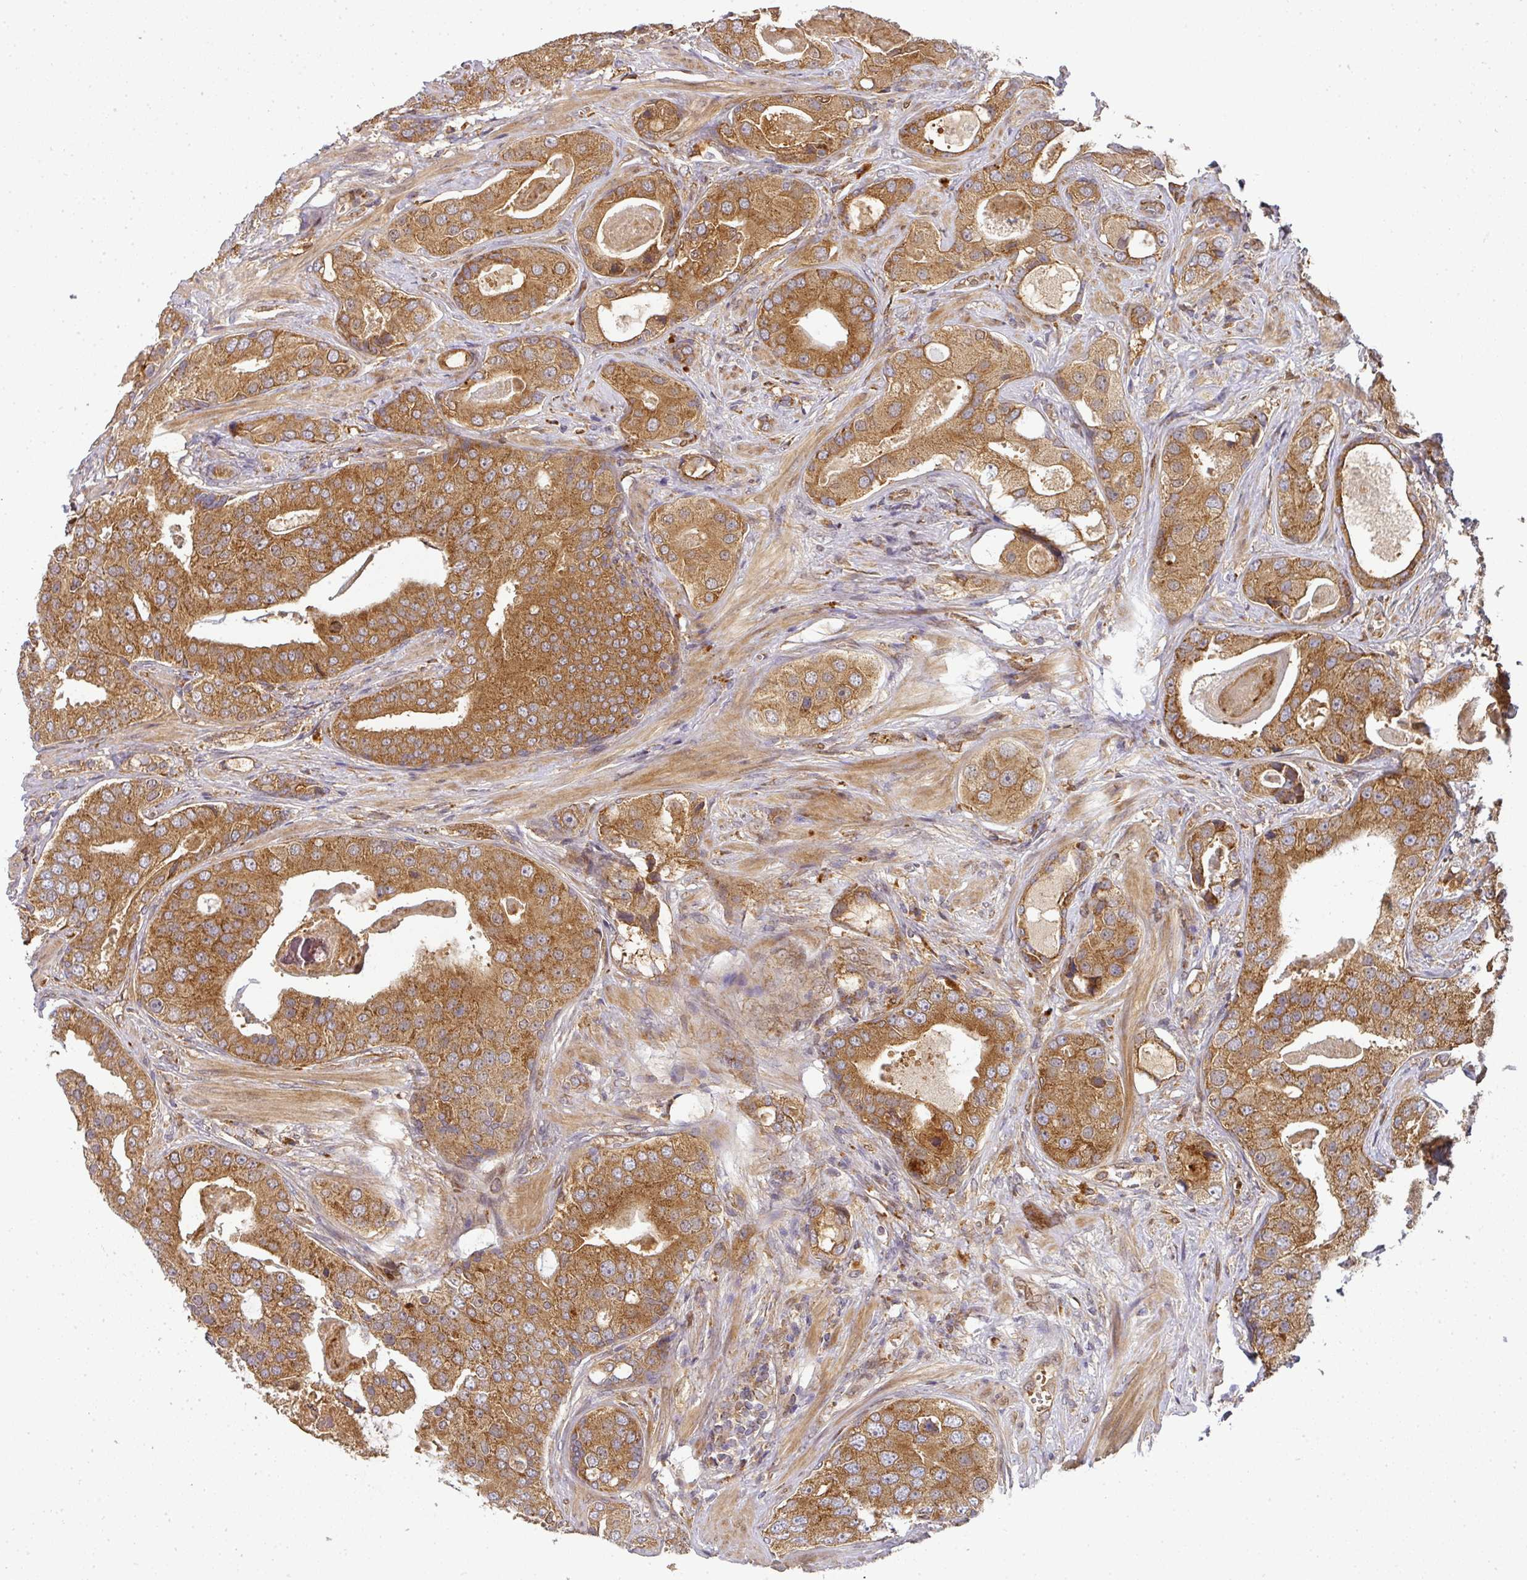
{"staining": {"intensity": "moderate", "quantity": ">75%", "location": "cytoplasmic/membranous"}, "tissue": "prostate cancer", "cell_type": "Tumor cells", "image_type": "cancer", "snomed": [{"axis": "morphology", "description": "Adenocarcinoma, High grade"}, {"axis": "topography", "description": "Prostate"}], "caption": "Prostate high-grade adenocarcinoma was stained to show a protein in brown. There is medium levels of moderate cytoplasmic/membranous staining in about >75% of tumor cells.", "gene": "MALSU1", "patient": {"sex": "male", "age": 71}}